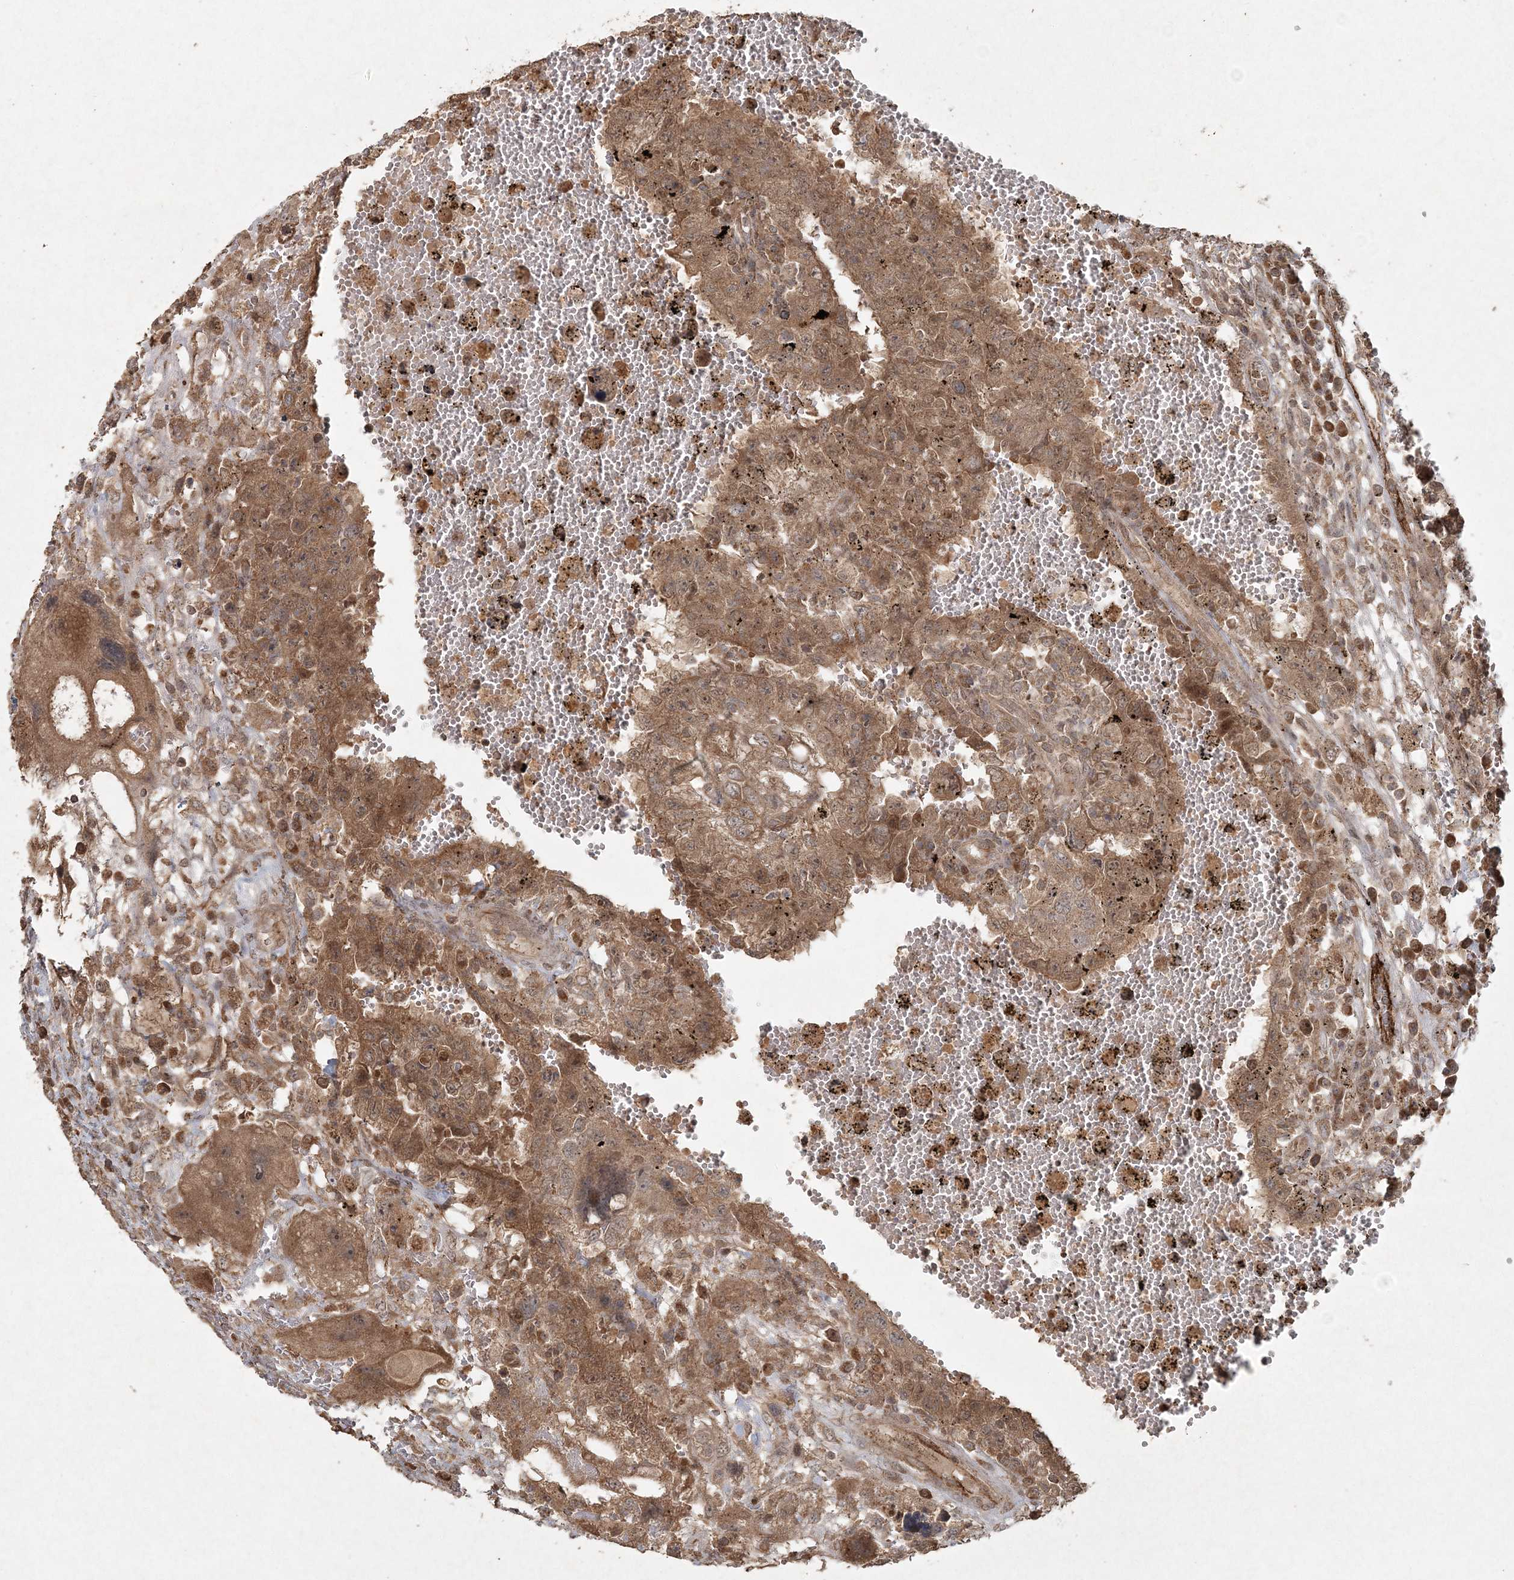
{"staining": {"intensity": "moderate", "quantity": ">75%", "location": "cytoplasmic/membranous"}, "tissue": "testis cancer", "cell_type": "Tumor cells", "image_type": "cancer", "snomed": [{"axis": "morphology", "description": "Carcinoma, Embryonal, NOS"}, {"axis": "topography", "description": "Testis"}], "caption": "A histopathology image of human testis cancer (embryonal carcinoma) stained for a protein reveals moderate cytoplasmic/membranous brown staining in tumor cells. (Brightfield microscopy of DAB IHC at high magnification).", "gene": "ANAPC16", "patient": {"sex": "male", "age": 26}}